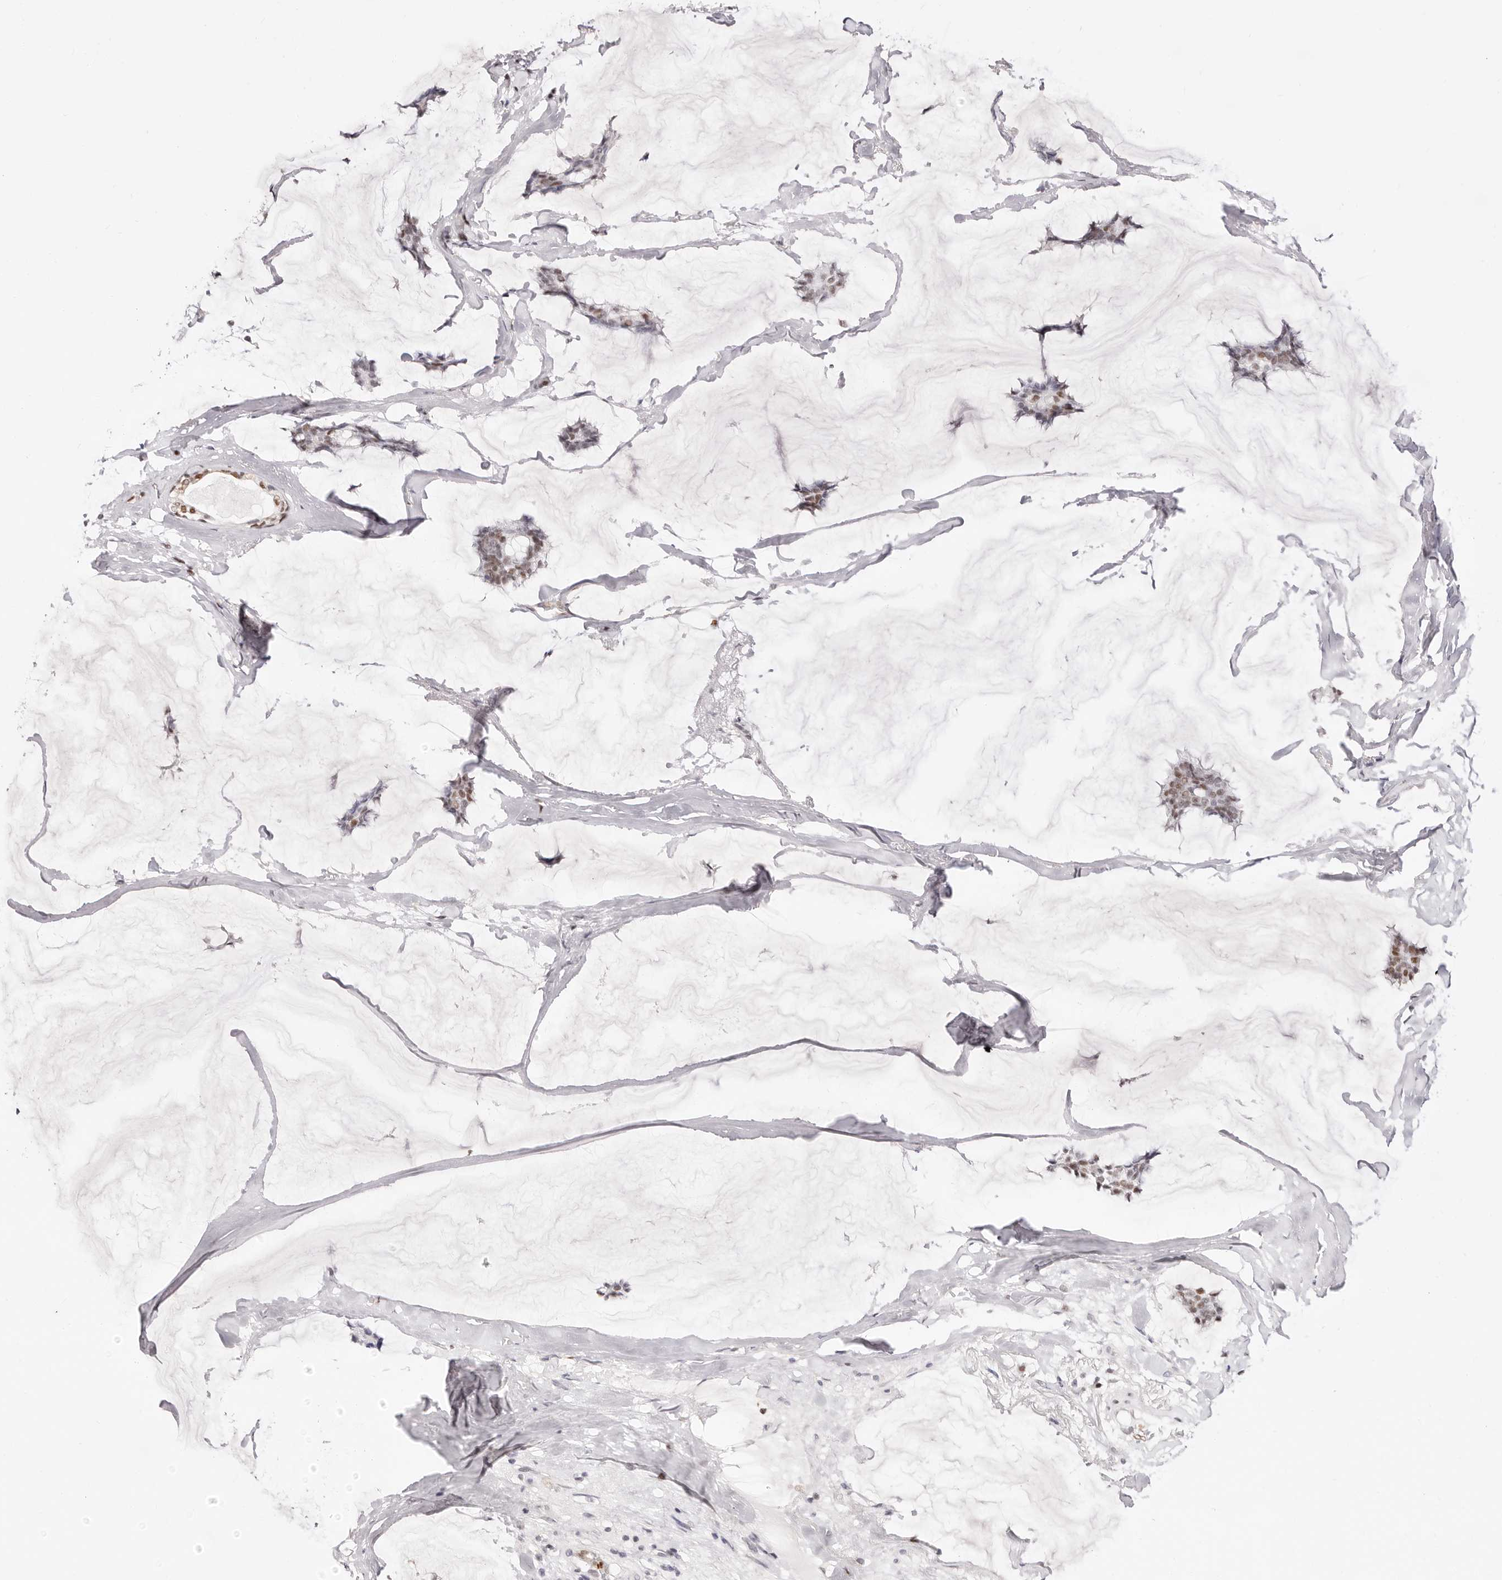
{"staining": {"intensity": "weak", "quantity": "25%-75%", "location": "nuclear"}, "tissue": "breast cancer", "cell_type": "Tumor cells", "image_type": "cancer", "snomed": [{"axis": "morphology", "description": "Duct carcinoma"}, {"axis": "topography", "description": "Breast"}], "caption": "Infiltrating ductal carcinoma (breast) was stained to show a protein in brown. There is low levels of weak nuclear expression in about 25%-75% of tumor cells.", "gene": "TKT", "patient": {"sex": "female", "age": 93}}